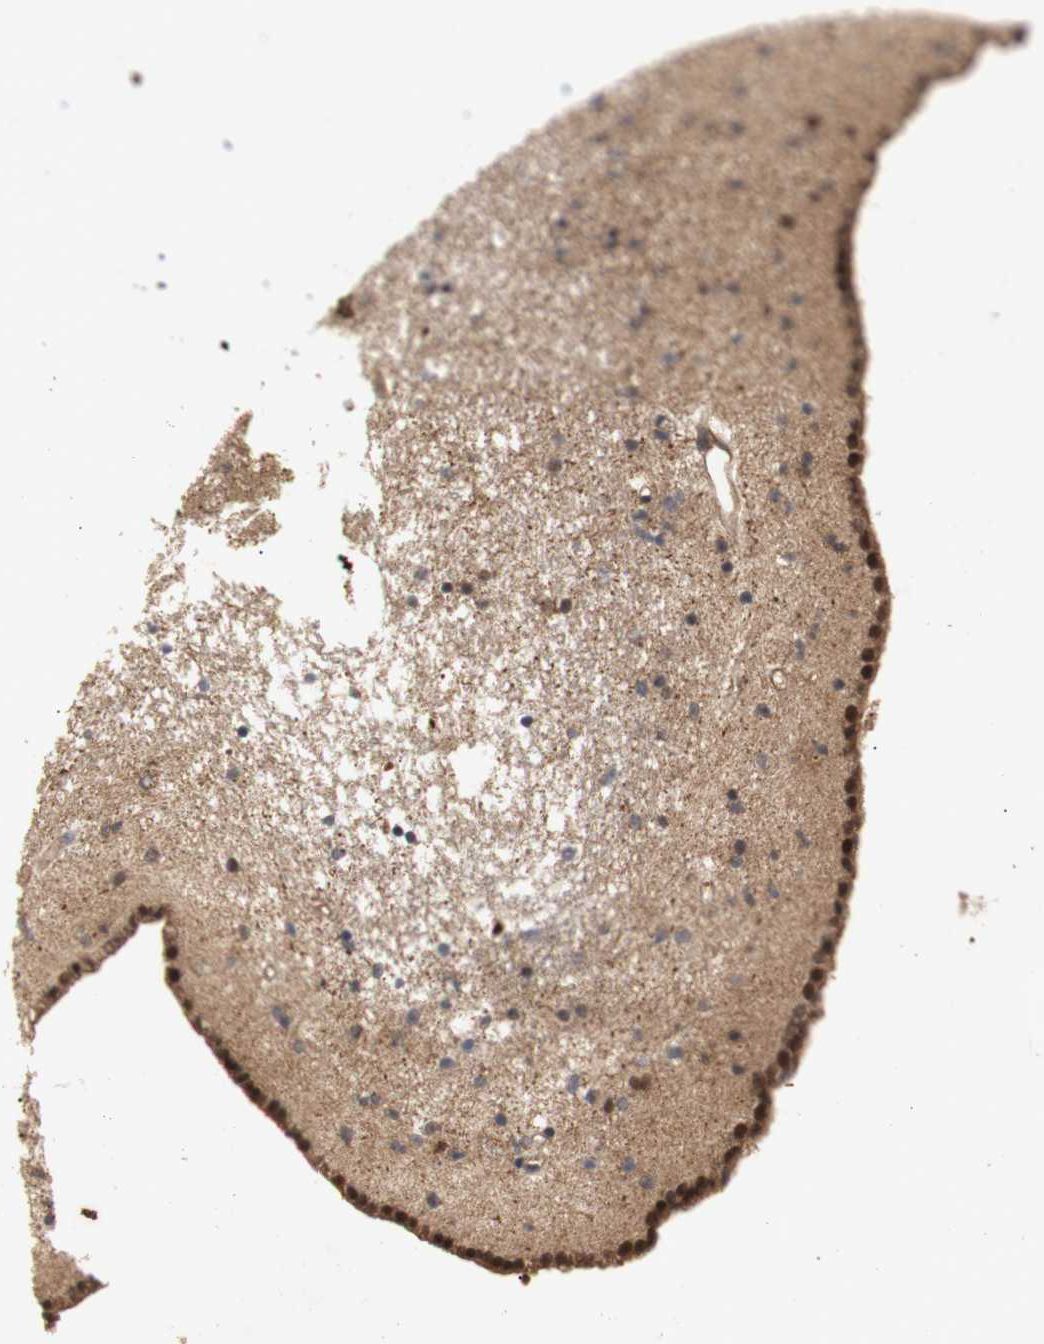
{"staining": {"intensity": "moderate", "quantity": "25%-75%", "location": "cytoplasmic/membranous,nuclear"}, "tissue": "caudate", "cell_type": "Glial cells", "image_type": "normal", "snomed": [{"axis": "morphology", "description": "Normal tissue, NOS"}, {"axis": "topography", "description": "Lateral ventricle wall"}], "caption": "Benign caudate shows moderate cytoplasmic/membranous,nuclear expression in about 25%-75% of glial cells, visualized by immunohistochemistry.", "gene": "PKN1", "patient": {"sex": "male", "age": 45}}